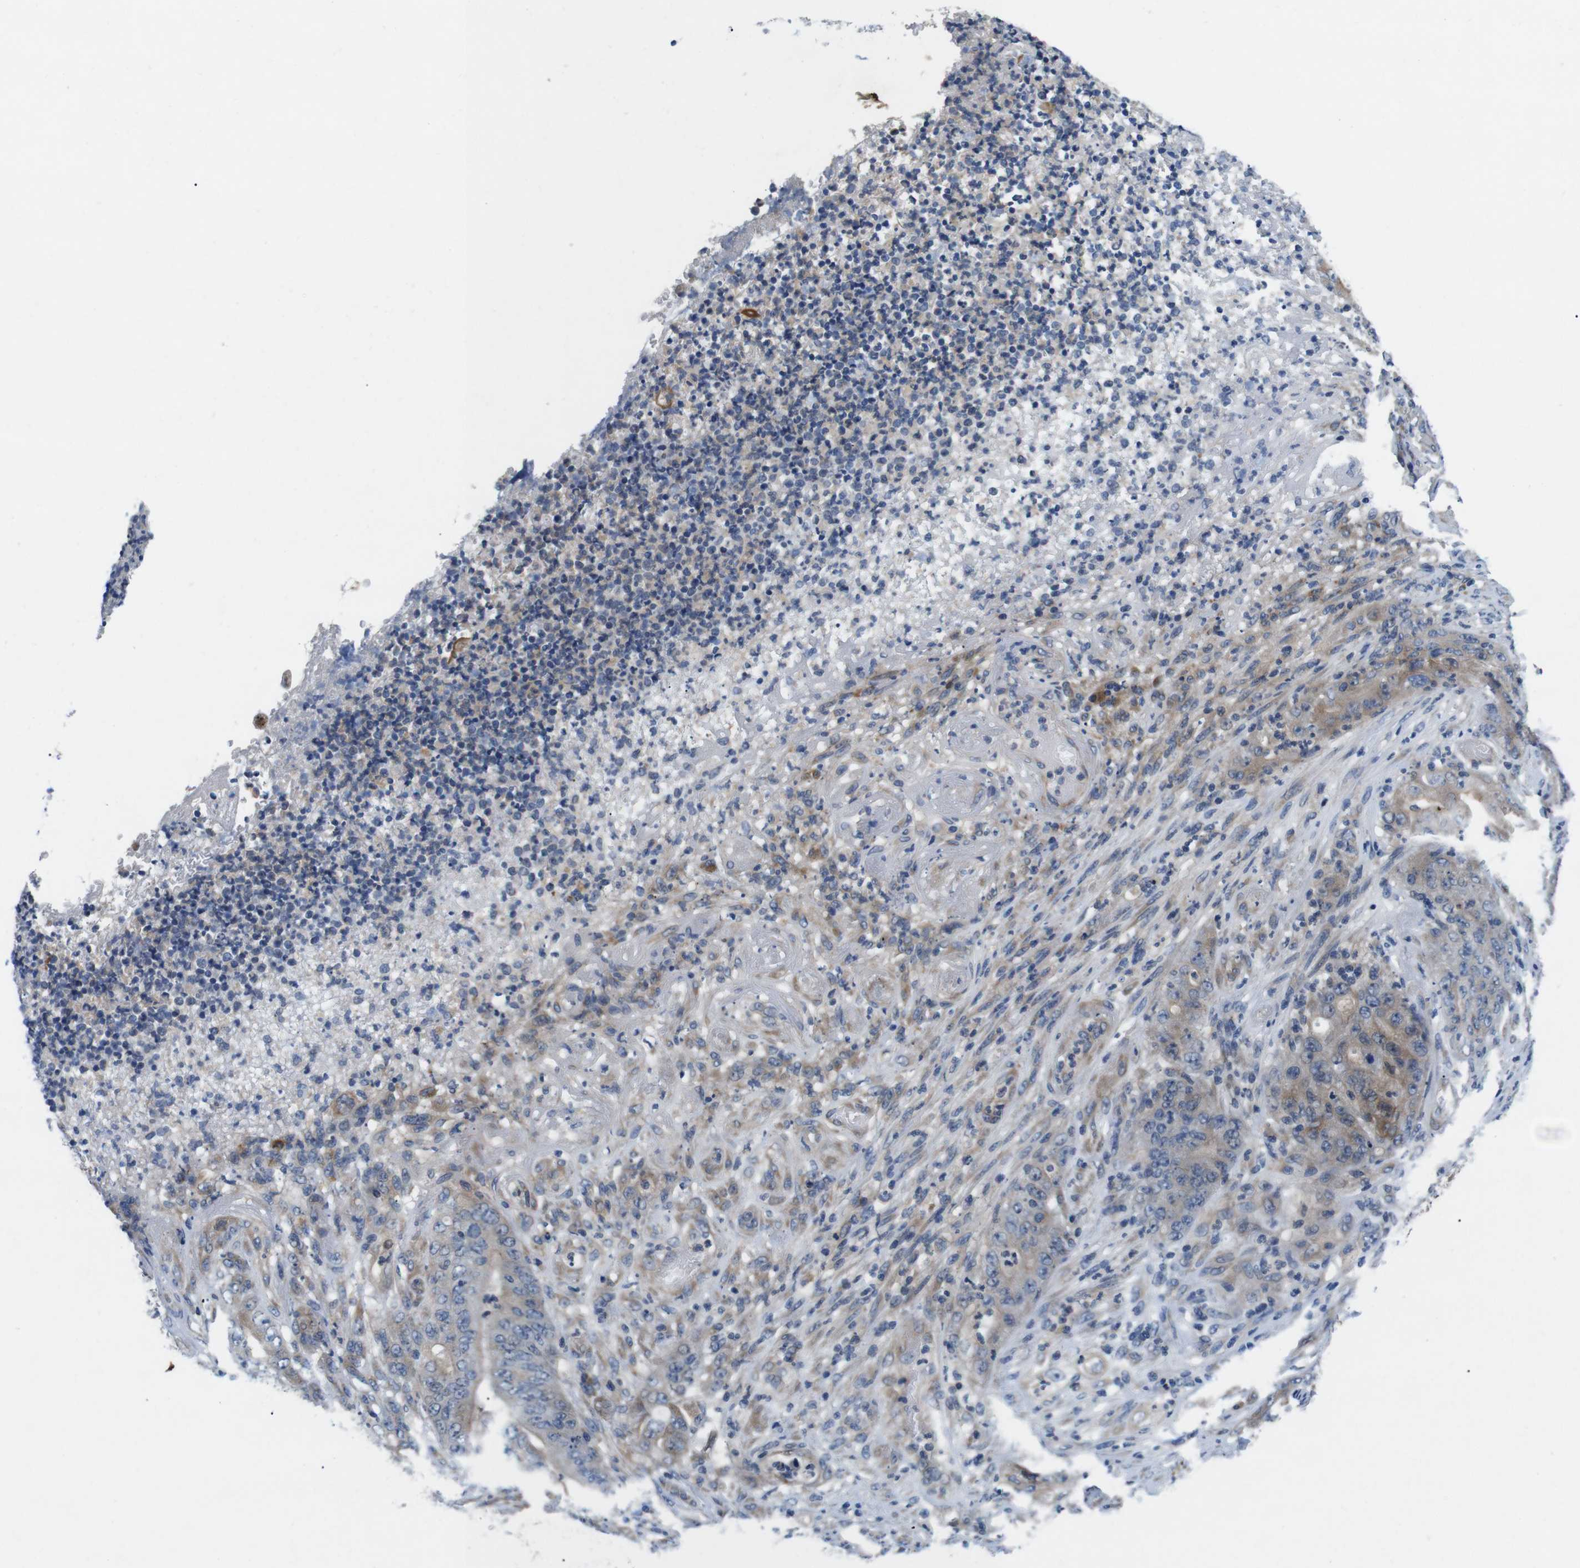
{"staining": {"intensity": "moderate", "quantity": "25%-75%", "location": "cytoplasmic/membranous"}, "tissue": "stomach cancer", "cell_type": "Tumor cells", "image_type": "cancer", "snomed": [{"axis": "morphology", "description": "Adenocarcinoma, NOS"}, {"axis": "topography", "description": "Stomach"}], "caption": "Tumor cells demonstrate moderate cytoplasmic/membranous expression in approximately 25%-75% of cells in adenocarcinoma (stomach). (DAB IHC with brightfield microscopy, high magnification).", "gene": "JAK1", "patient": {"sex": "female", "age": 73}}